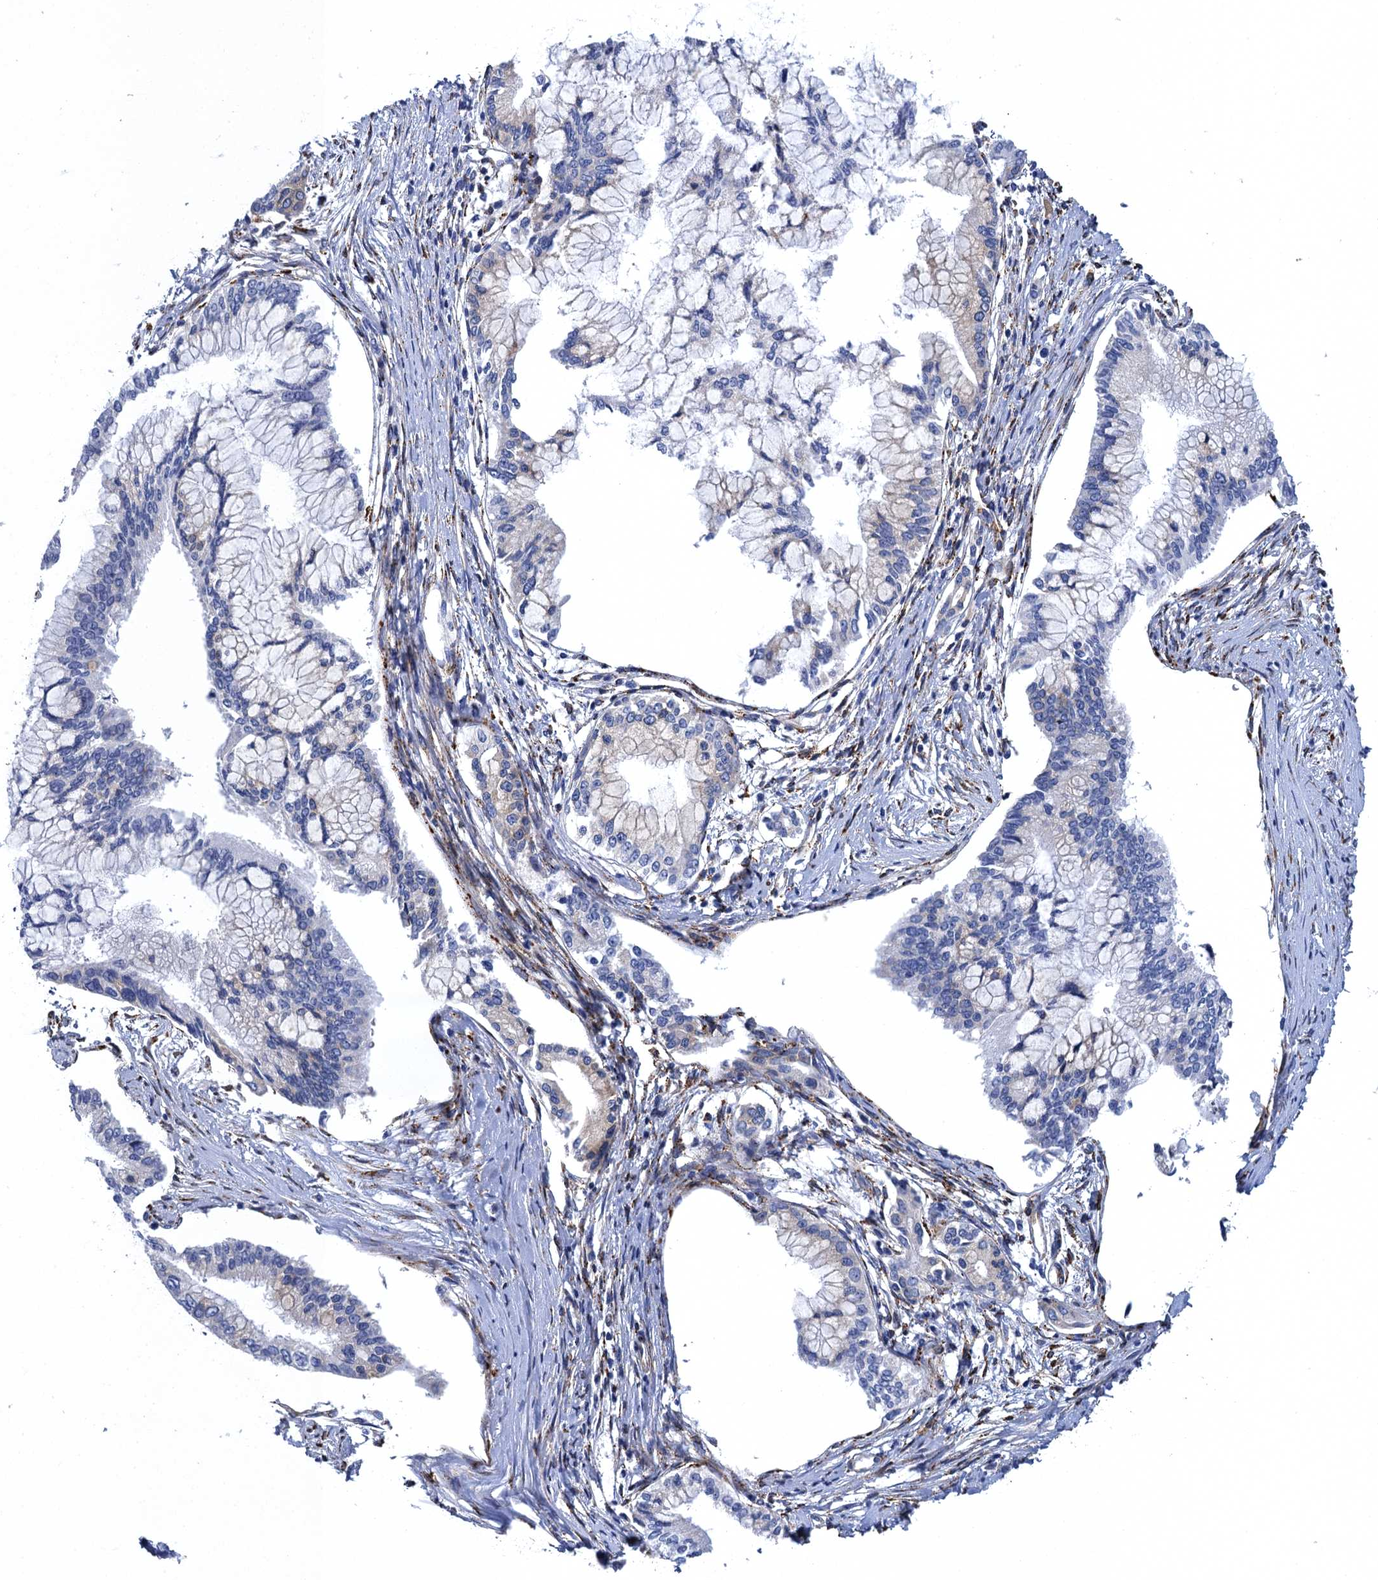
{"staining": {"intensity": "negative", "quantity": "none", "location": "none"}, "tissue": "pancreatic cancer", "cell_type": "Tumor cells", "image_type": "cancer", "snomed": [{"axis": "morphology", "description": "Adenocarcinoma, NOS"}, {"axis": "topography", "description": "Pancreas"}], "caption": "DAB immunohistochemical staining of adenocarcinoma (pancreatic) demonstrates no significant expression in tumor cells.", "gene": "POGLUT3", "patient": {"sex": "male", "age": 58}}